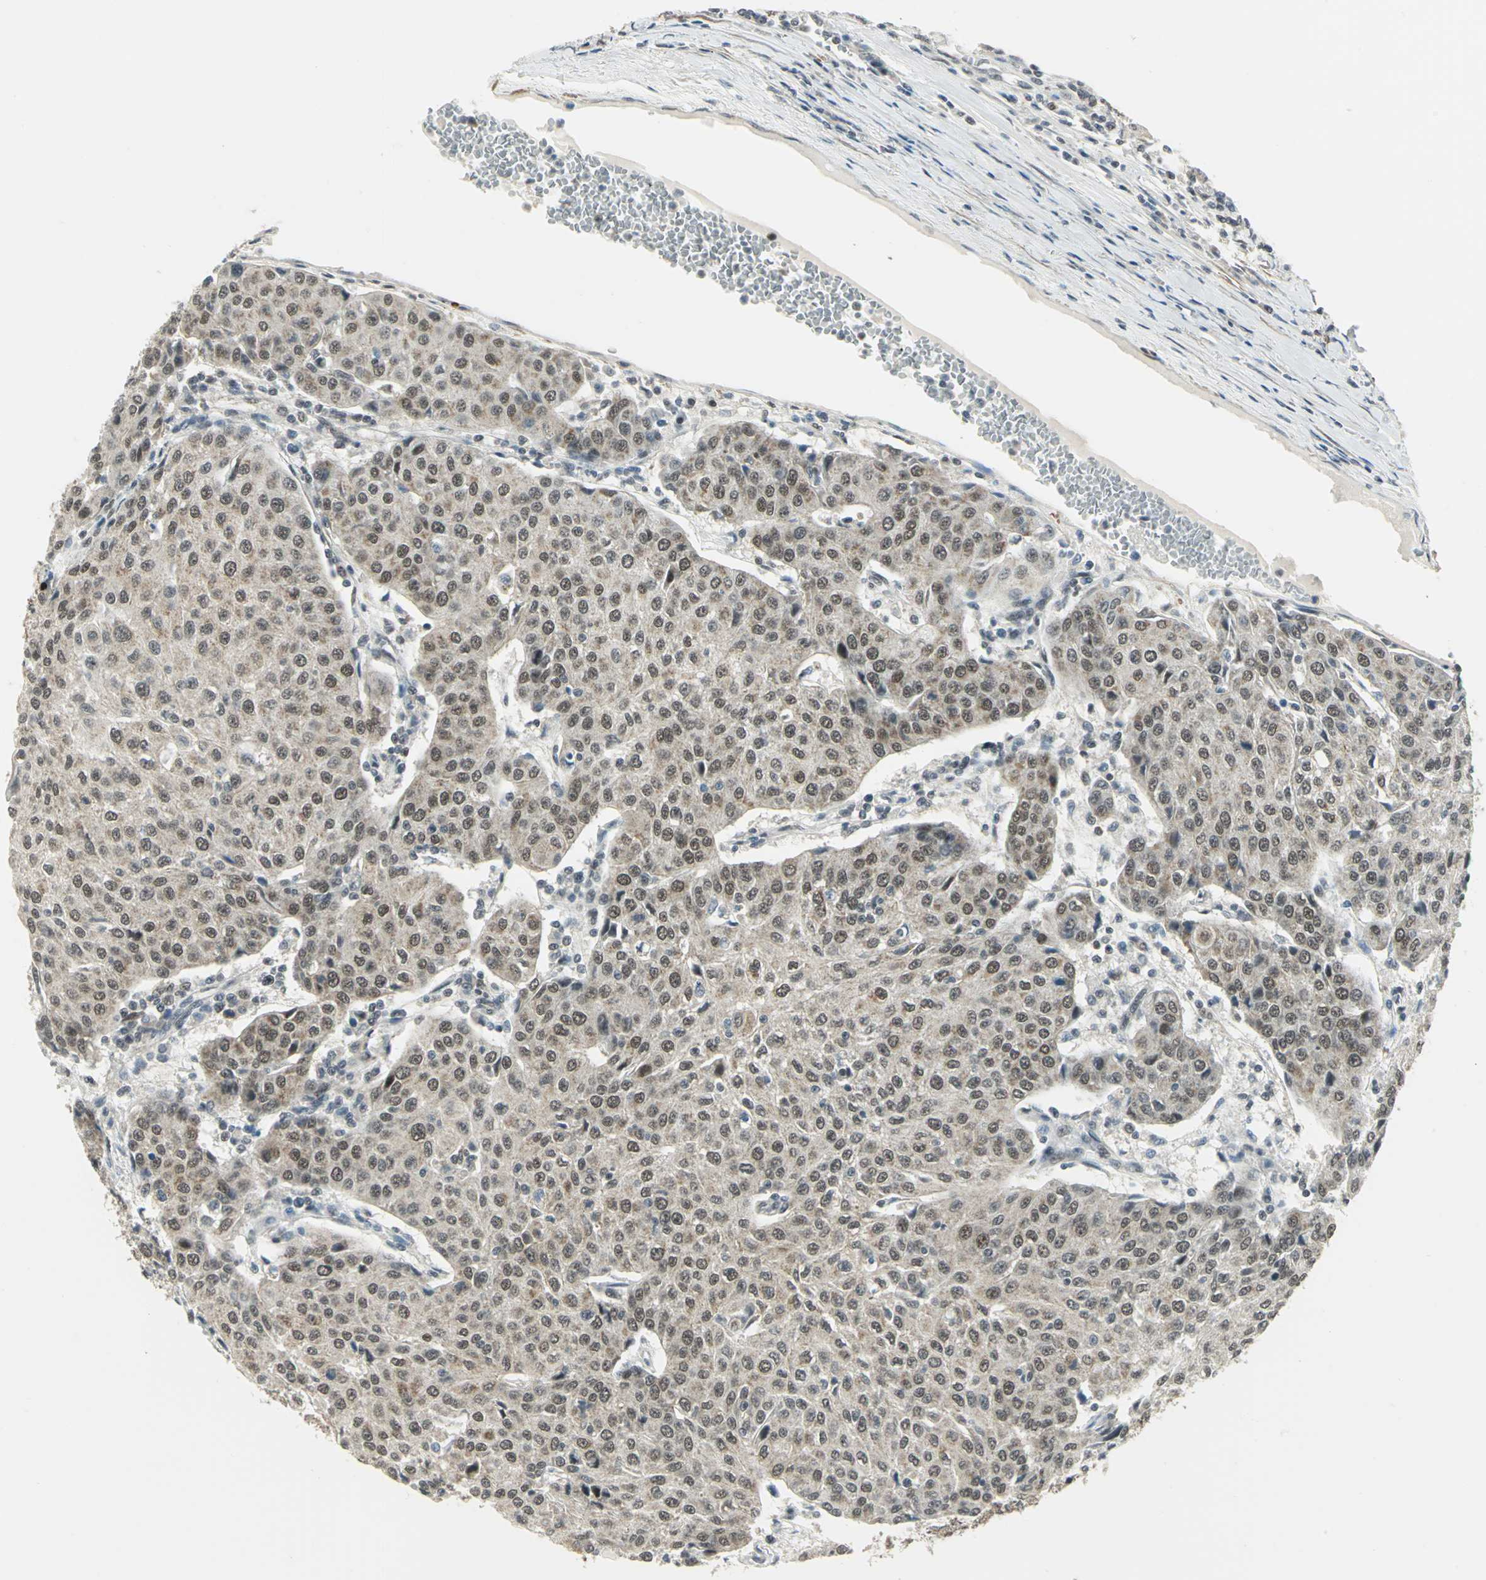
{"staining": {"intensity": "weak", "quantity": ">75%", "location": "cytoplasmic/membranous,nuclear"}, "tissue": "urothelial cancer", "cell_type": "Tumor cells", "image_type": "cancer", "snomed": [{"axis": "morphology", "description": "Urothelial carcinoma, High grade"}, {"axis": "topography", "description": "Urinary bladder"}], "caption": "Immunohistochemistry (IHC) (DAB (3,3'-diaminobenzidine)) staining of urothelial carcinoma (high-grade) reveals weak cytoplasmic/membranous and nuclear protein staining in approximately >75% of tumor cells.", "gene": "MTA1", "patient": {"sex": "female", "age": 85}}